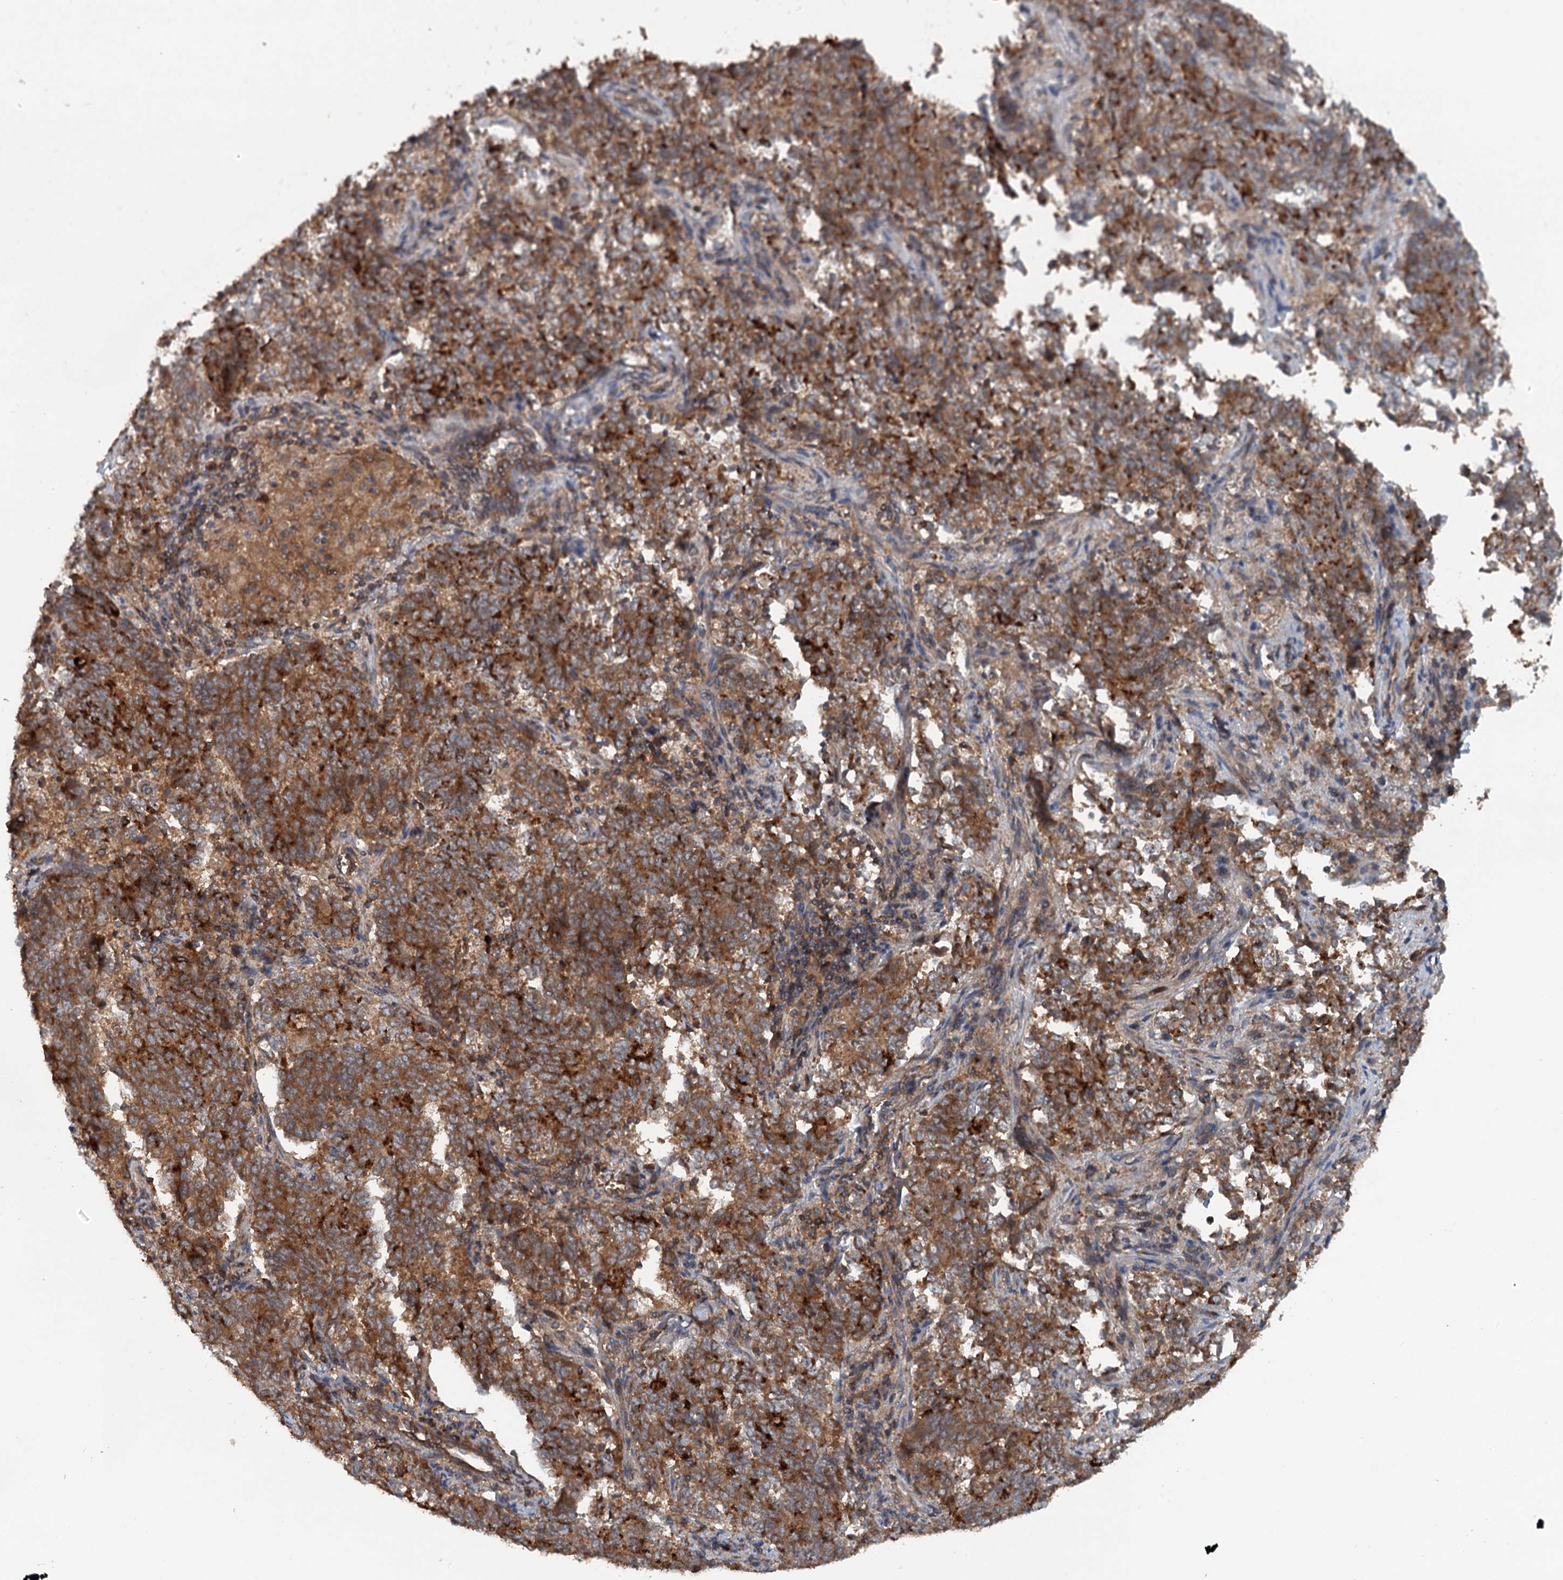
{"staining": {"intensity": "strong", "quantity": ">75%", "location": "cytoplasmic/membranous"}, "tissue": "endometrial cancer", "cell_type": "Tumor cells", "image_type": "cancer", "snomed": [{"axis": "morphology", "description": "Adenocarcinoma, NOS"}, {"axis": "topography", "description": "Endometrium"}], "caption": "Protein analysis of endometrial cancer tissue reveals strong cytoplasmic/membranous staining in approximately >75% of tumor cells. The protein of interest is shown in brown color, while the nuclei are stained blue.", "gene": "TEDC1", "patient": {"sex": "female", "age": 80}}